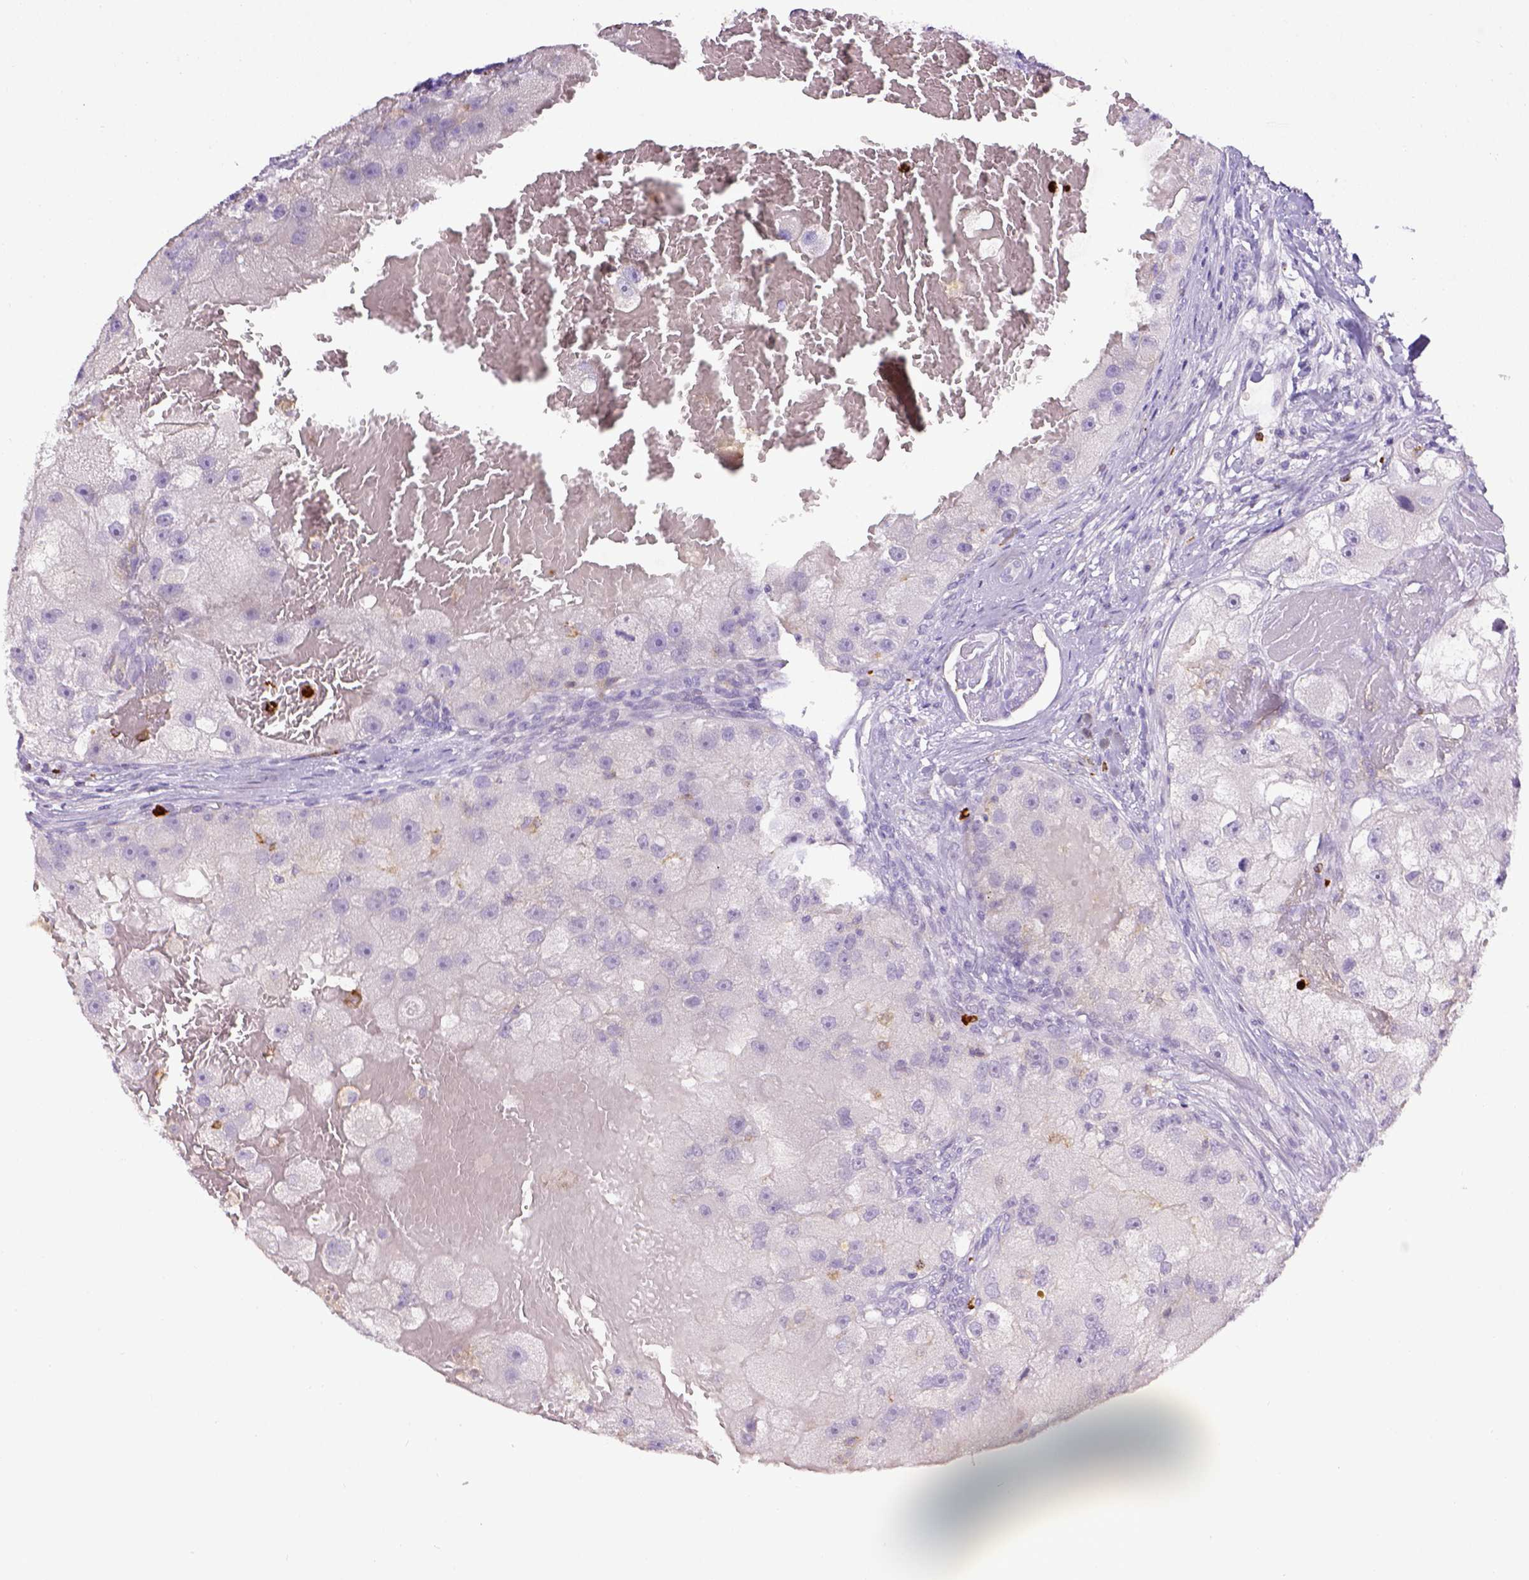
{"staining": {"intensity": "negative", "quantity": "none", "location": "none"}, "tissue": "renal cancer", "cell_type": "Tumor cells", "image_type": "cancer", "snomed": [{"axis": "morphology", "description": "Adenocarcinoma, NOS"}, {"axis": "topography", "description": "Kidney"}], "caption": "The histopathology image shows no staining of tumor cells in renal cancer.", "gene": "ITGAM", "patient": {"sex": "male", "age": 63}}